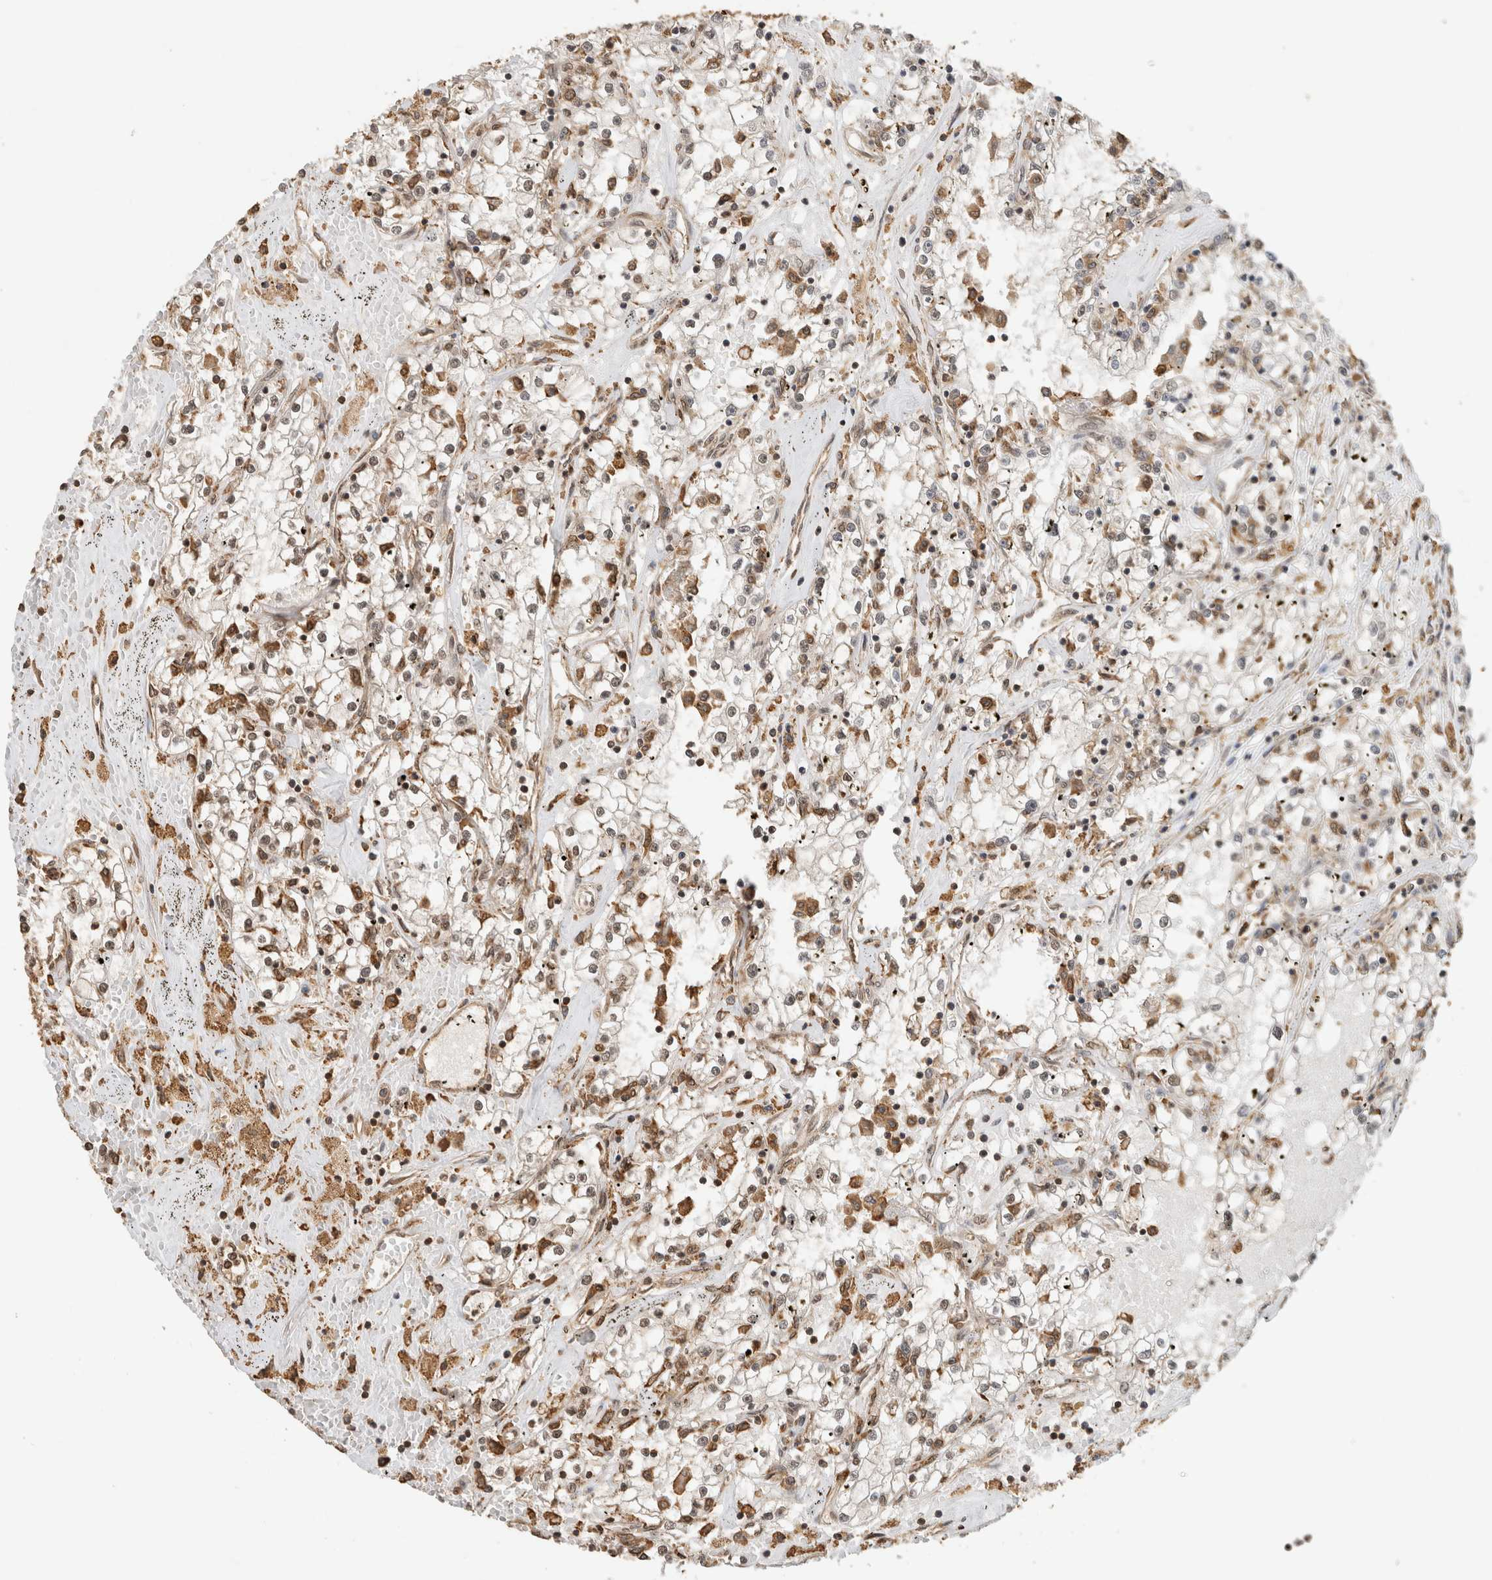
{"staining": {"intensity": "moderate", "quantity": "25%-75%", "location": "cytoplasmic/membranous,nuclear"}, "tissue": "renal cancer", "cell_type": "Tumor cells", "image_type": "cancer", "snomed": [{"axis": "morphology", "description": "Adenocarcinoma, NOS"}, {"axis": "topography", "description": "Kidney"}], "caption": "Brown immunohistochemical staining in human renal cancer (adenocarcinoma) displays moderate cytoplasmic/membranous and nuclear expression in about 25%-75% of tumor cells. The protein of interest is shown in brown color, while the nuclei are stained blue.", "gene": "C1orf21", "patient": {"sex": "male", "age": 56}}